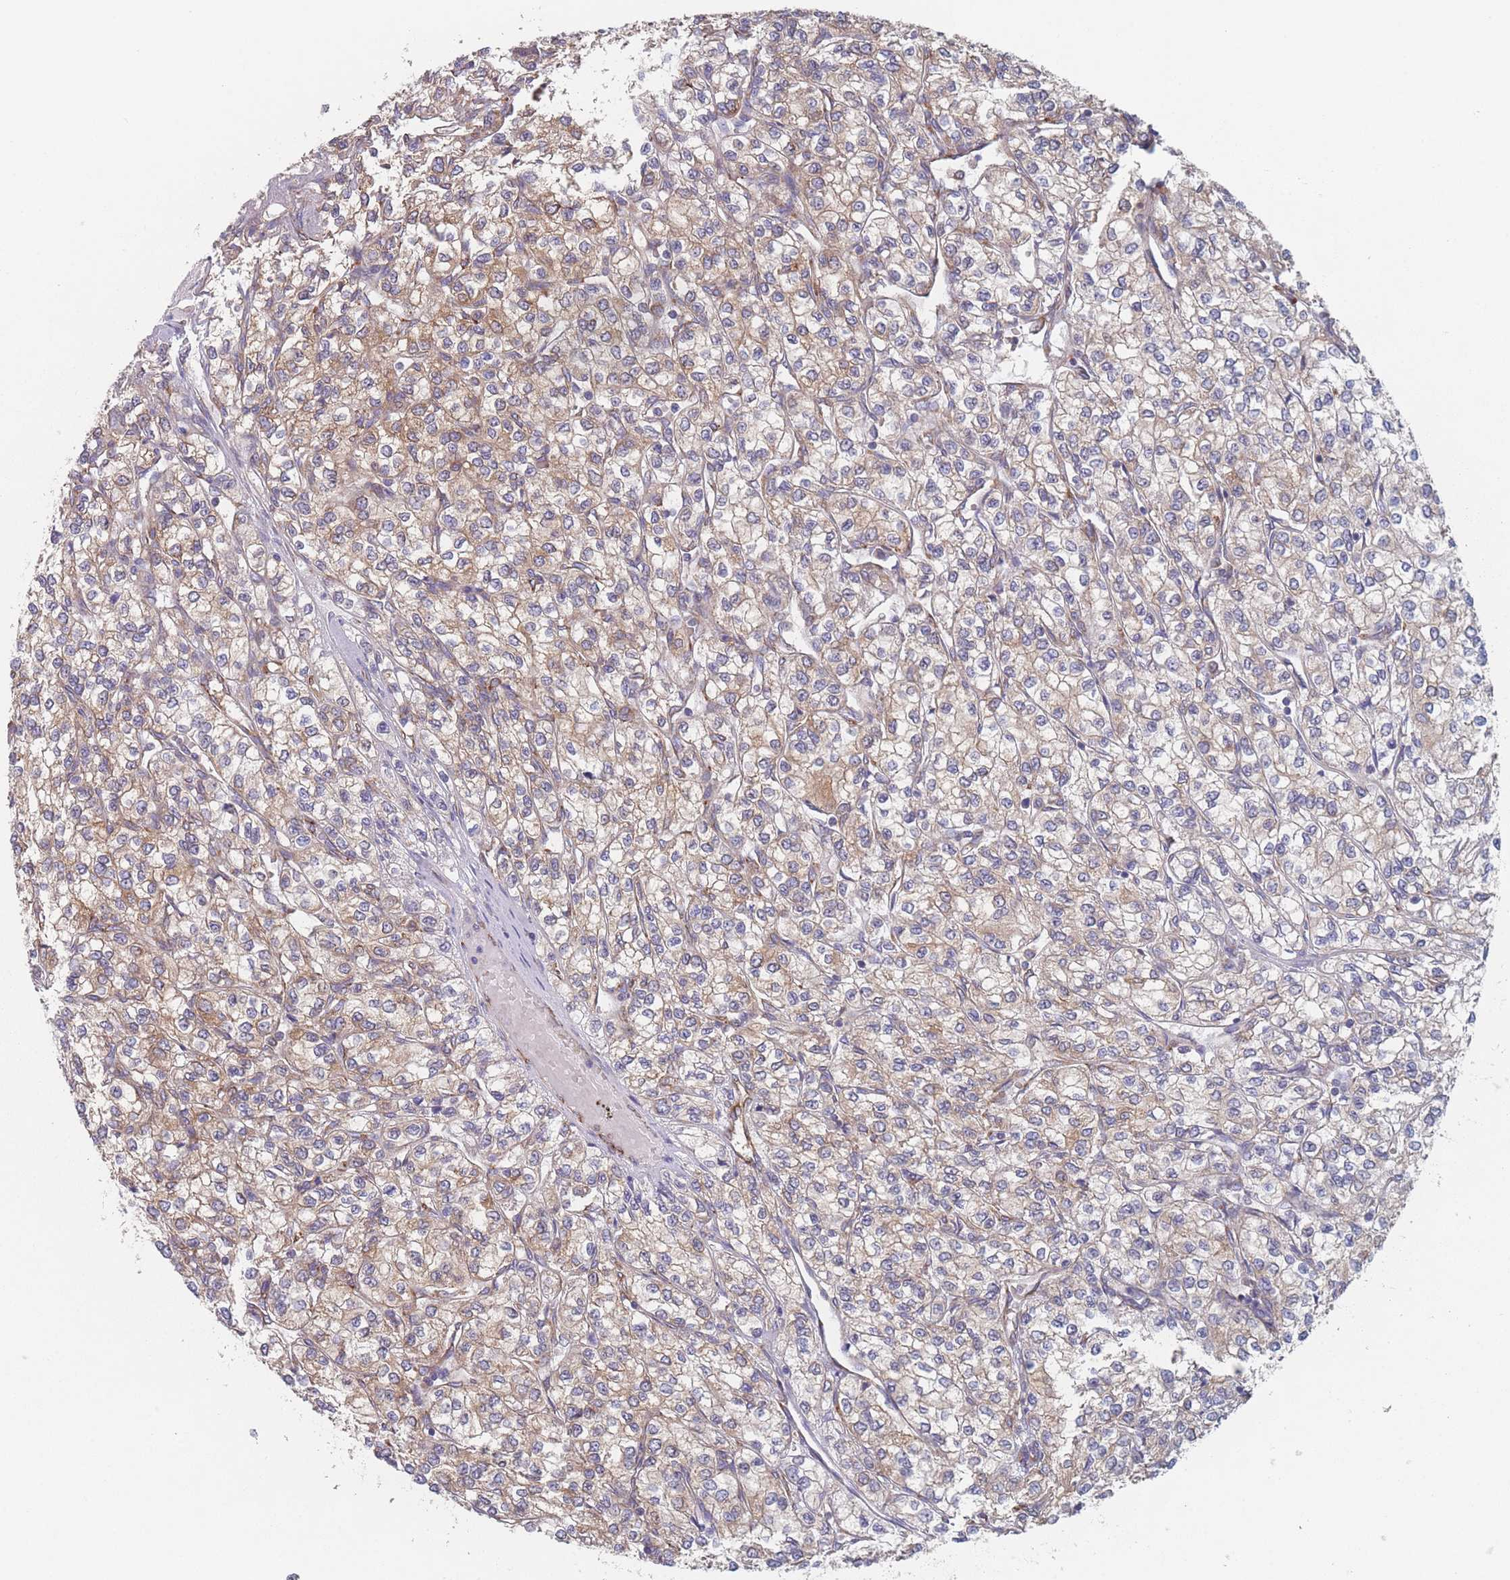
{"staining": {"intensity": "weak", "quantity": "25%-75%", "location": "cytoplasmic/membranous"}, "tissue": "renal cancer", "cell_type": "Tumor cells", "image_type": "cancer", "snomed": [{"axis": "morphology", "description": "Adenocarcinoma, NOS"}, {"axis": "topography", "description": "Kidney"}], "caption": "Protein staining of renal adenocarcinoma tissue displays weak cytoplasmic/membranous staining in approximately 25%-75% of tumor cells.", "gene": "EEF1B2", "patient": {"sex": "male", "age": 80}}